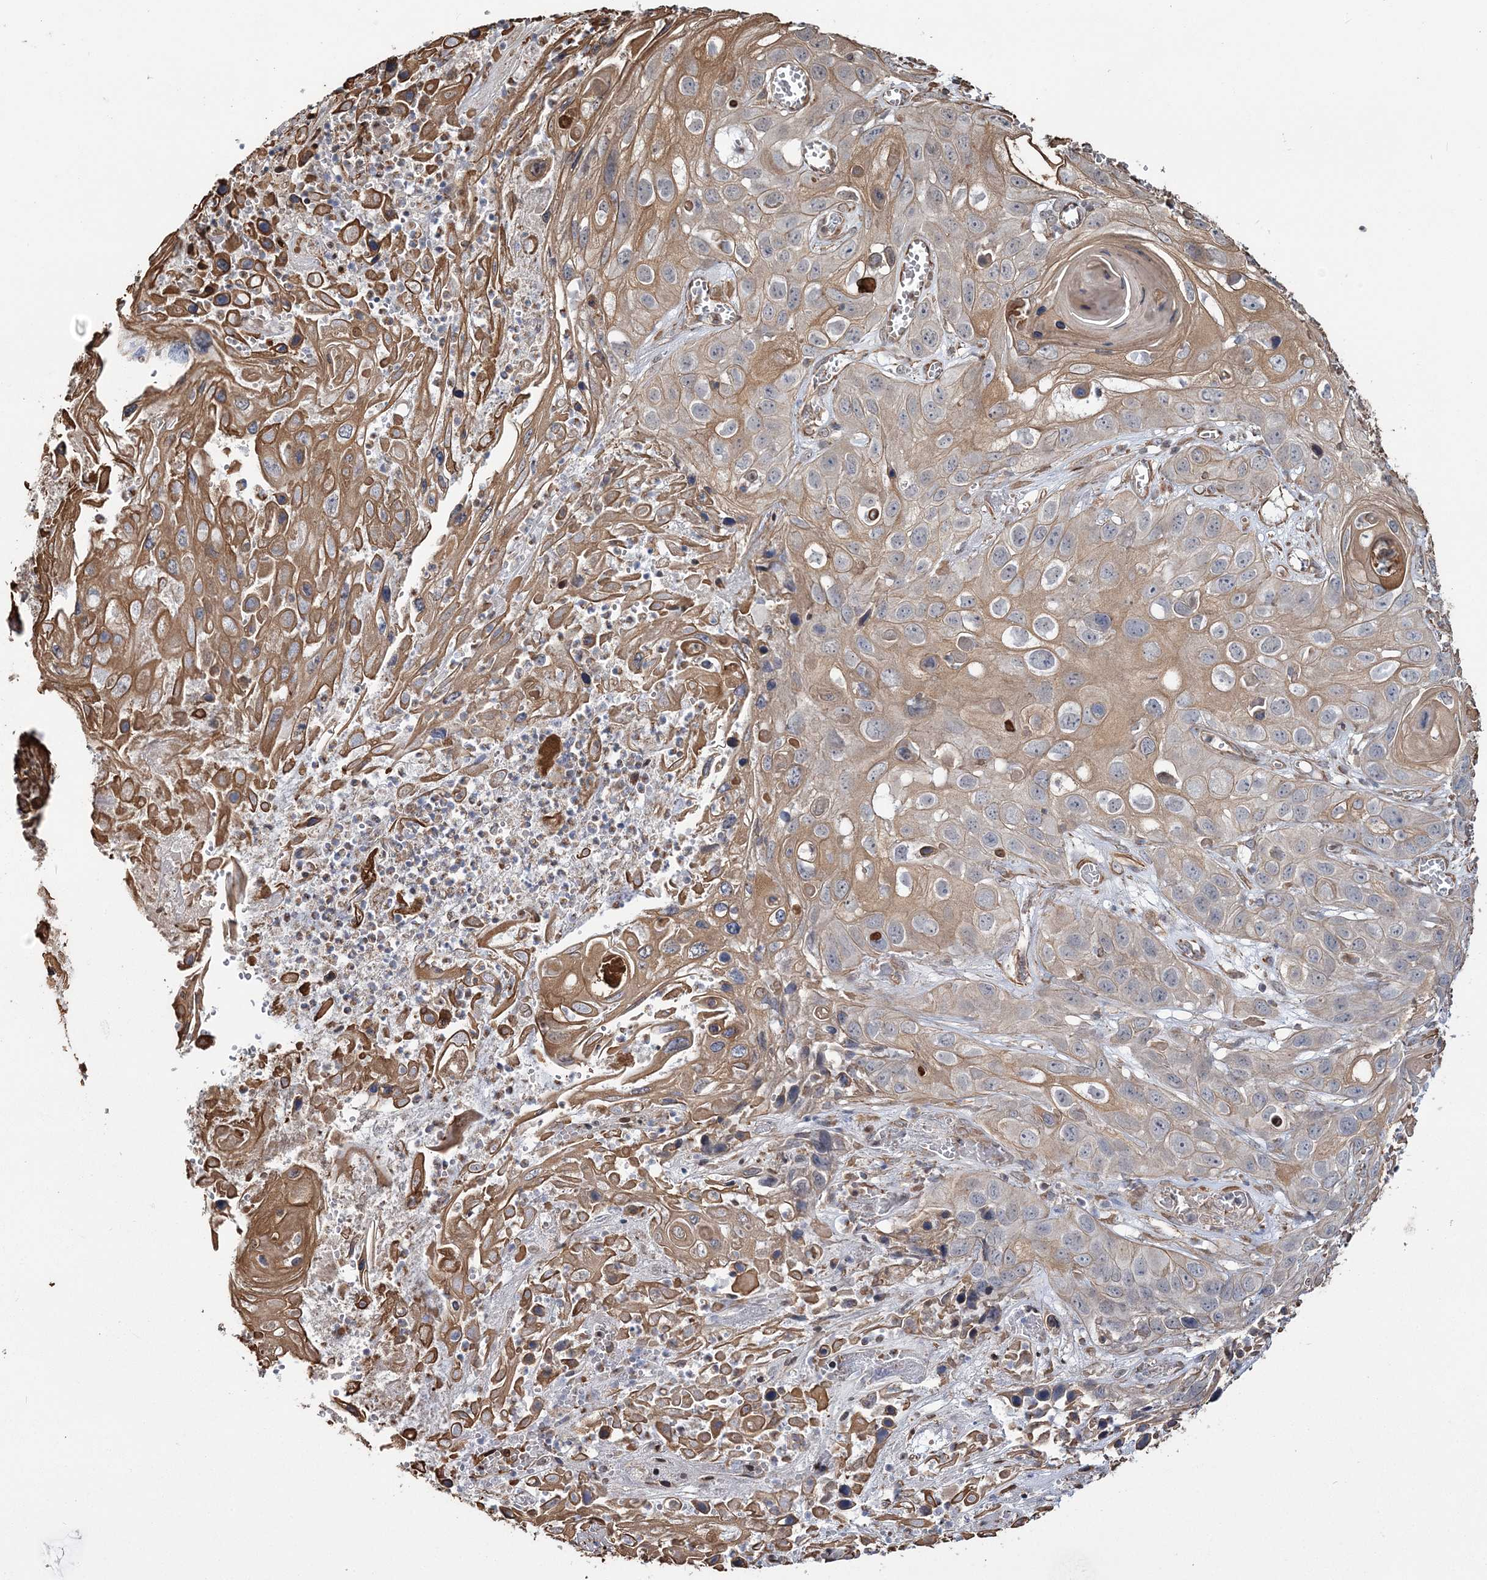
{"staining": {"intensity": "weak", "quantity": "25%-75%", "location": "cytoplasmic/membranous"}, "tissue": "skin cancer", "cell_type": "Tumor cells", "image_type": "cancer", "snomed": [{"axis": "morphology", "description": "Squamous cell carcinoma, NOS"}, {"axis": "topography", "description": "Skin"}], "caption": "Tumor cells show weak cytoplasmic/membranous staining in about 25%-75% of cells in squamous cell carcinoma (skin).", "gene": "ATP11B", "patient": {"sex": "male", "age": 55}}